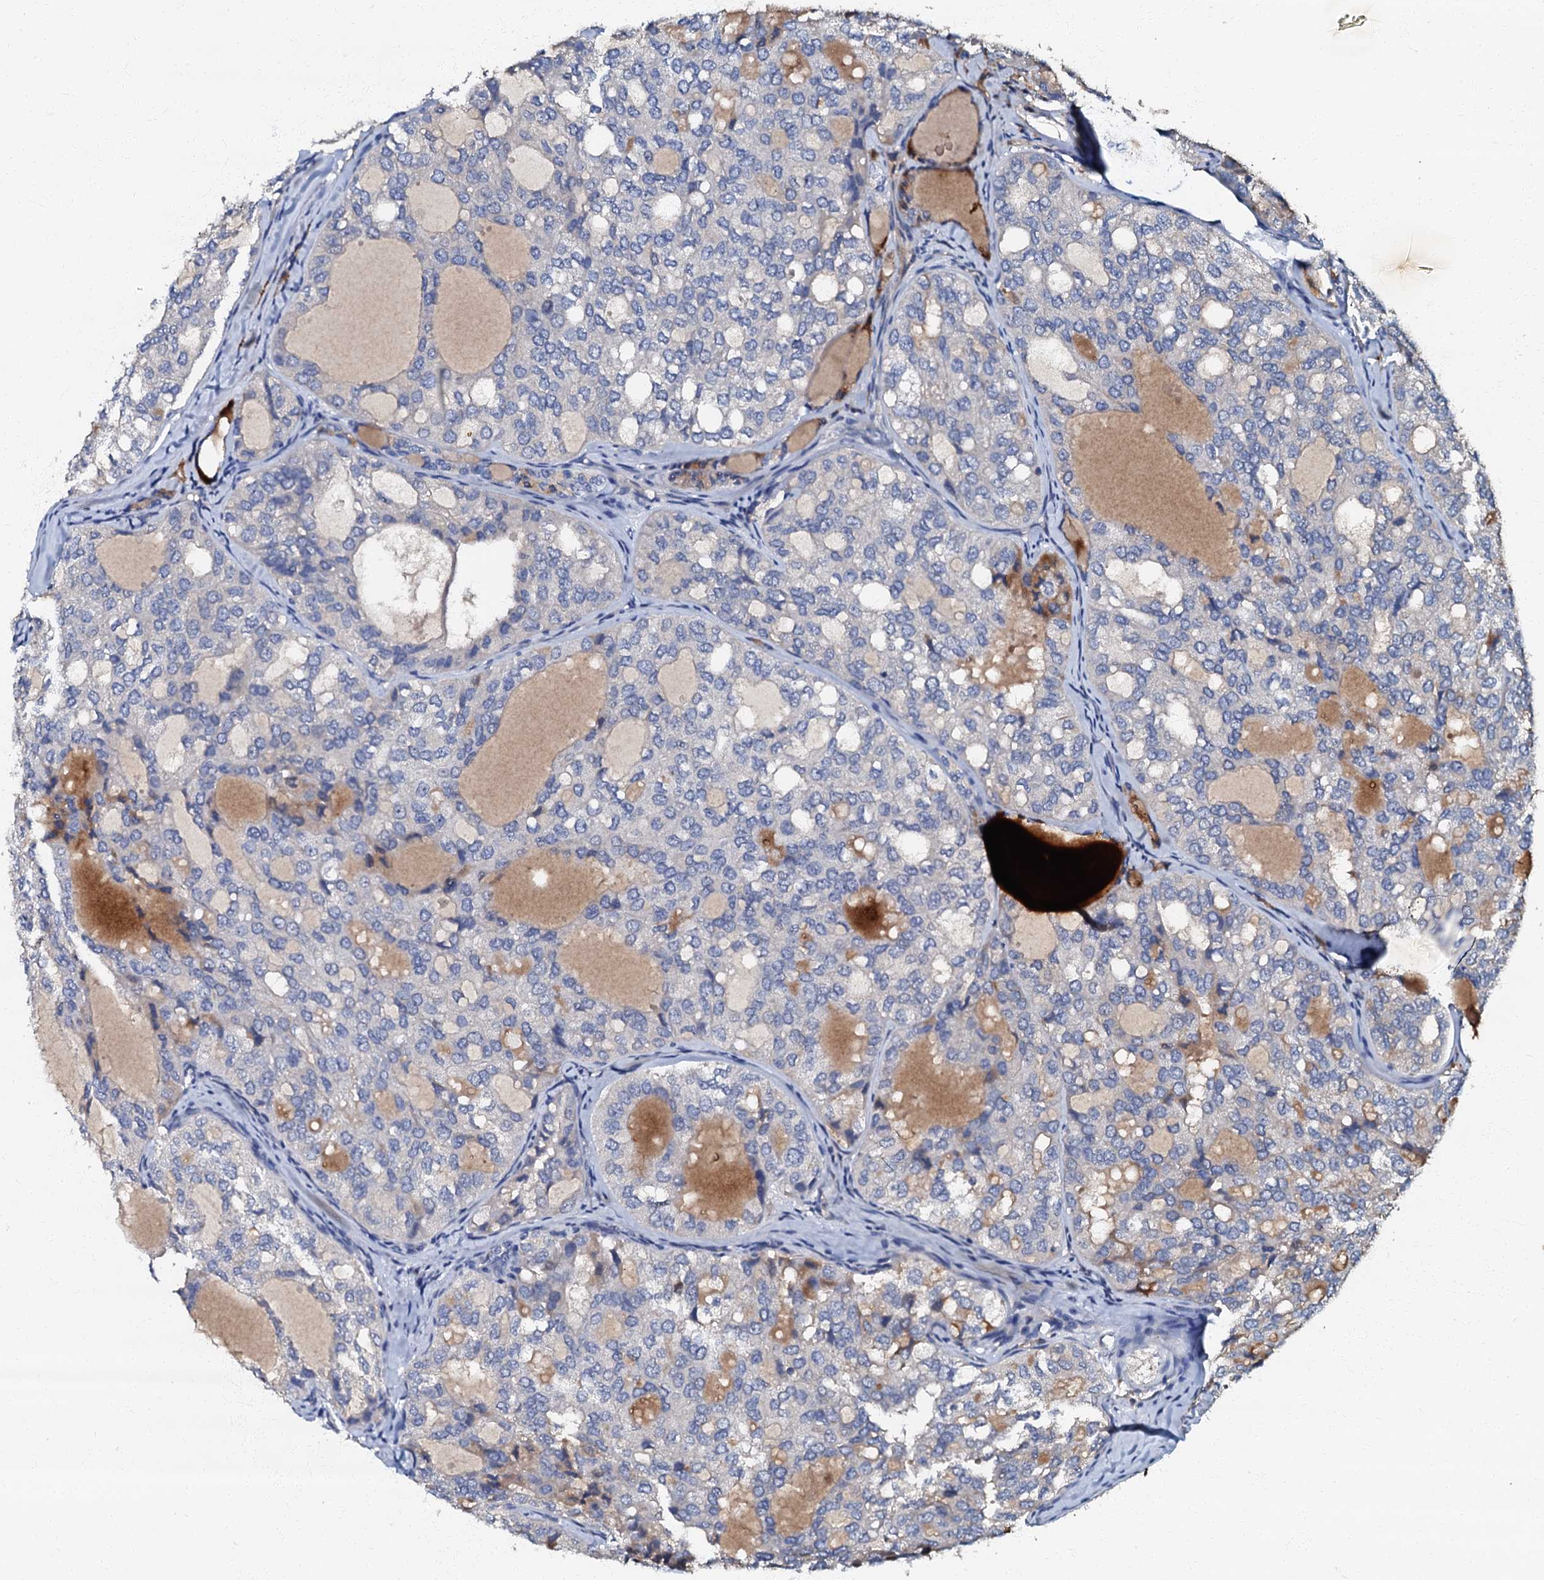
{"staining": {"intensity": "negative", "quantity": "none", "location": "none"}, "tissue": "thyroid cancer", "cell_type": "Tumor cells", "image_type": "cancer", "snomed": [{"axis": "morphology", "description": "Follicular adenoma carcinoma, NOS"}, {"axis": "topography", "description": "Thyroid gland"}], "caption": "Immunohistochemical staining of thyroid follicular adenoma carcinoma displays no significant staining in tumor cells.", "gene": "OLAH", "patient": {"sex": "male", "age": 75}}